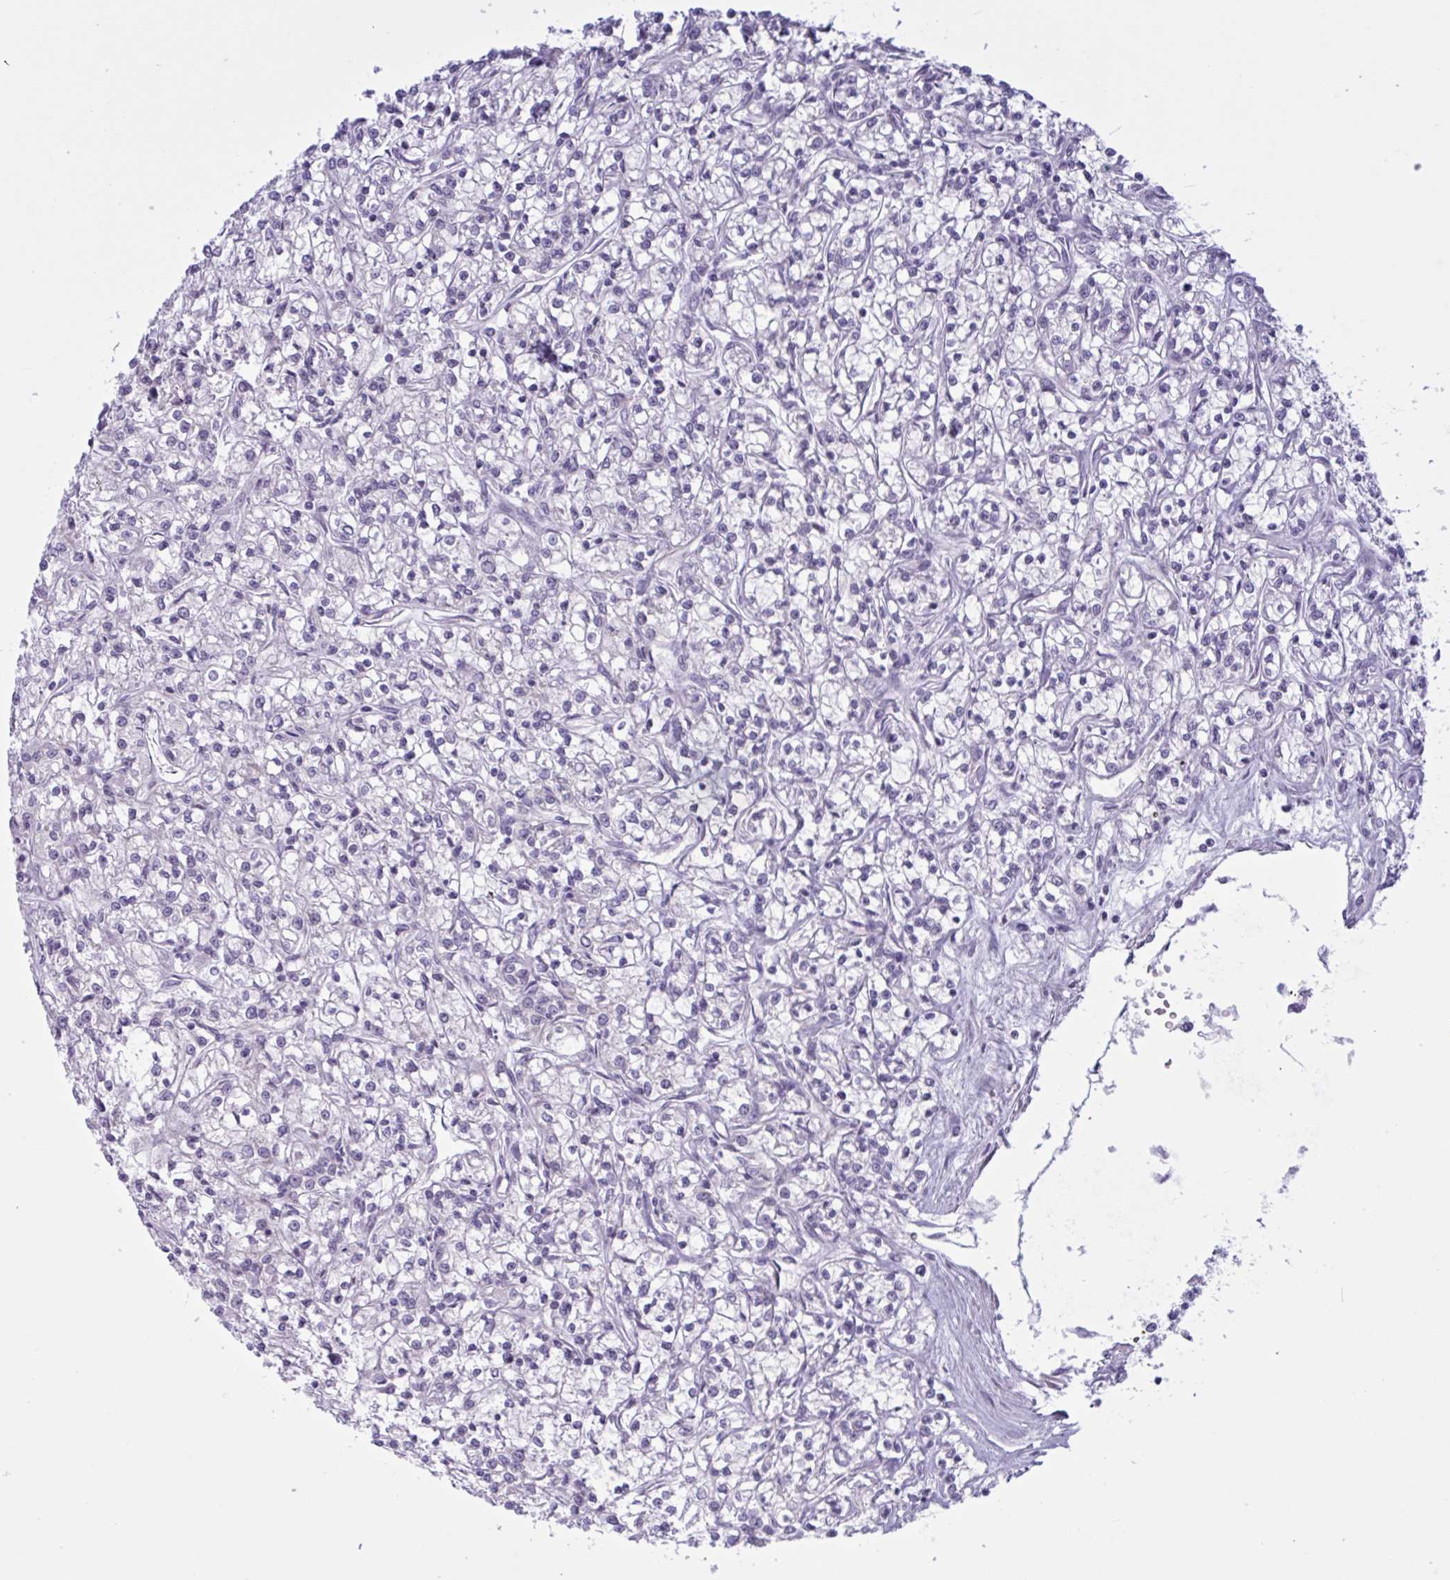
{"staining": {"intensity": "negative", "quantity": "none", "location": "none"}, "tissue": "renal cancer", "cell_type": "Tumor cells", "image_type": "cancer", "snomed": [{"axis": "morphology", "description": "Adenocarcinoma, NOS"}, {"axis": "topography", "description": "Kidney"}], "caption": "High magnification brightfield microscopy of renal adenocarcinoma stained with DAB (brown) and counterstained with hematoxylin (blue): tumor cells show no significant expression. (DAB IHC, high magnification).", "gene": "PRMT6", "patient": {"sex": "female", "age": 59}}